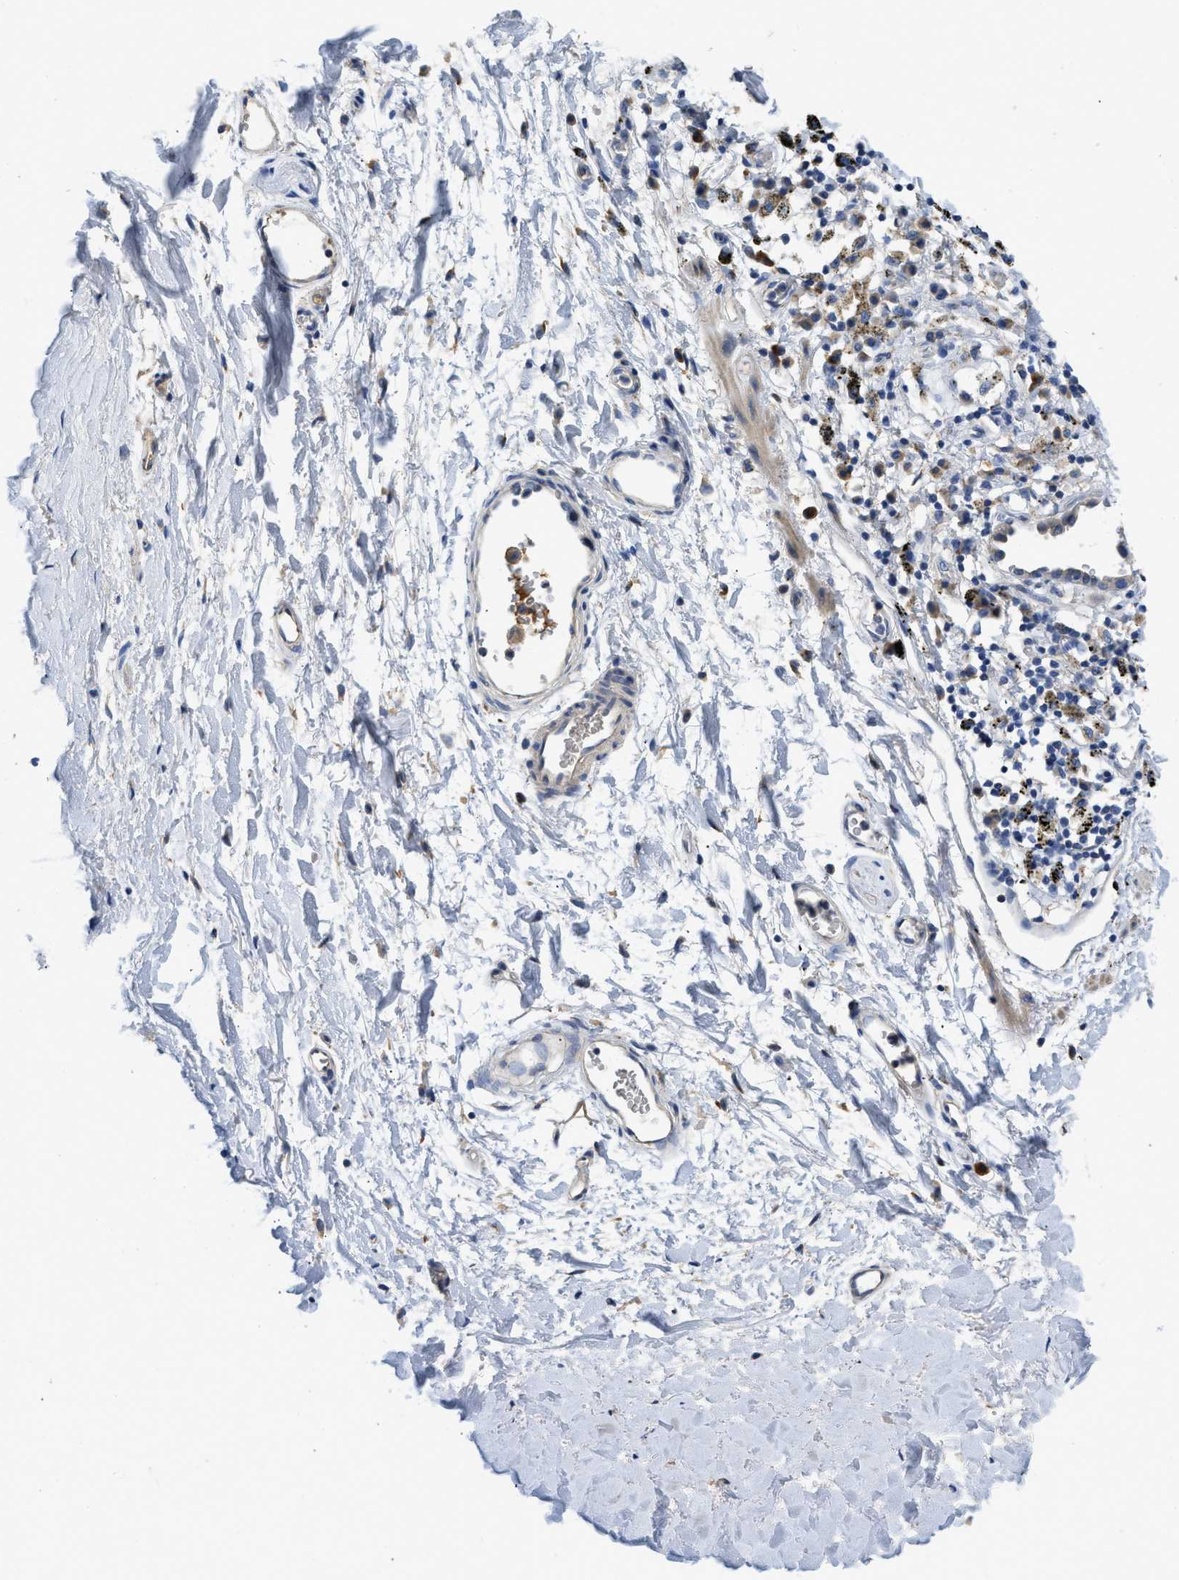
{"staining": {"intensity": "weak", "quantity": ">75%", "location": "cytoplasmic/membranous"}, "tissue": "adipose tissue", "cell_type": "Adipocytes", "image_type": "normal", "snomed": [{"axis": "morphology", "description": "Normal tissue, NOS"}, {"axis": "topography", "description": "Cartilage tissue"}, {"axis": "topography", "description": "Bronchus"}], "caption": "Immunohistochemistry micrograph of unremarkable human adipose tissue stained for a protein (brown), which reveals low levels of weak cytoplasmic/membranous staining in approximately >75% of adipocytes.", "gene": "C1S", "patient": {"sex": "female", "age": 53}}